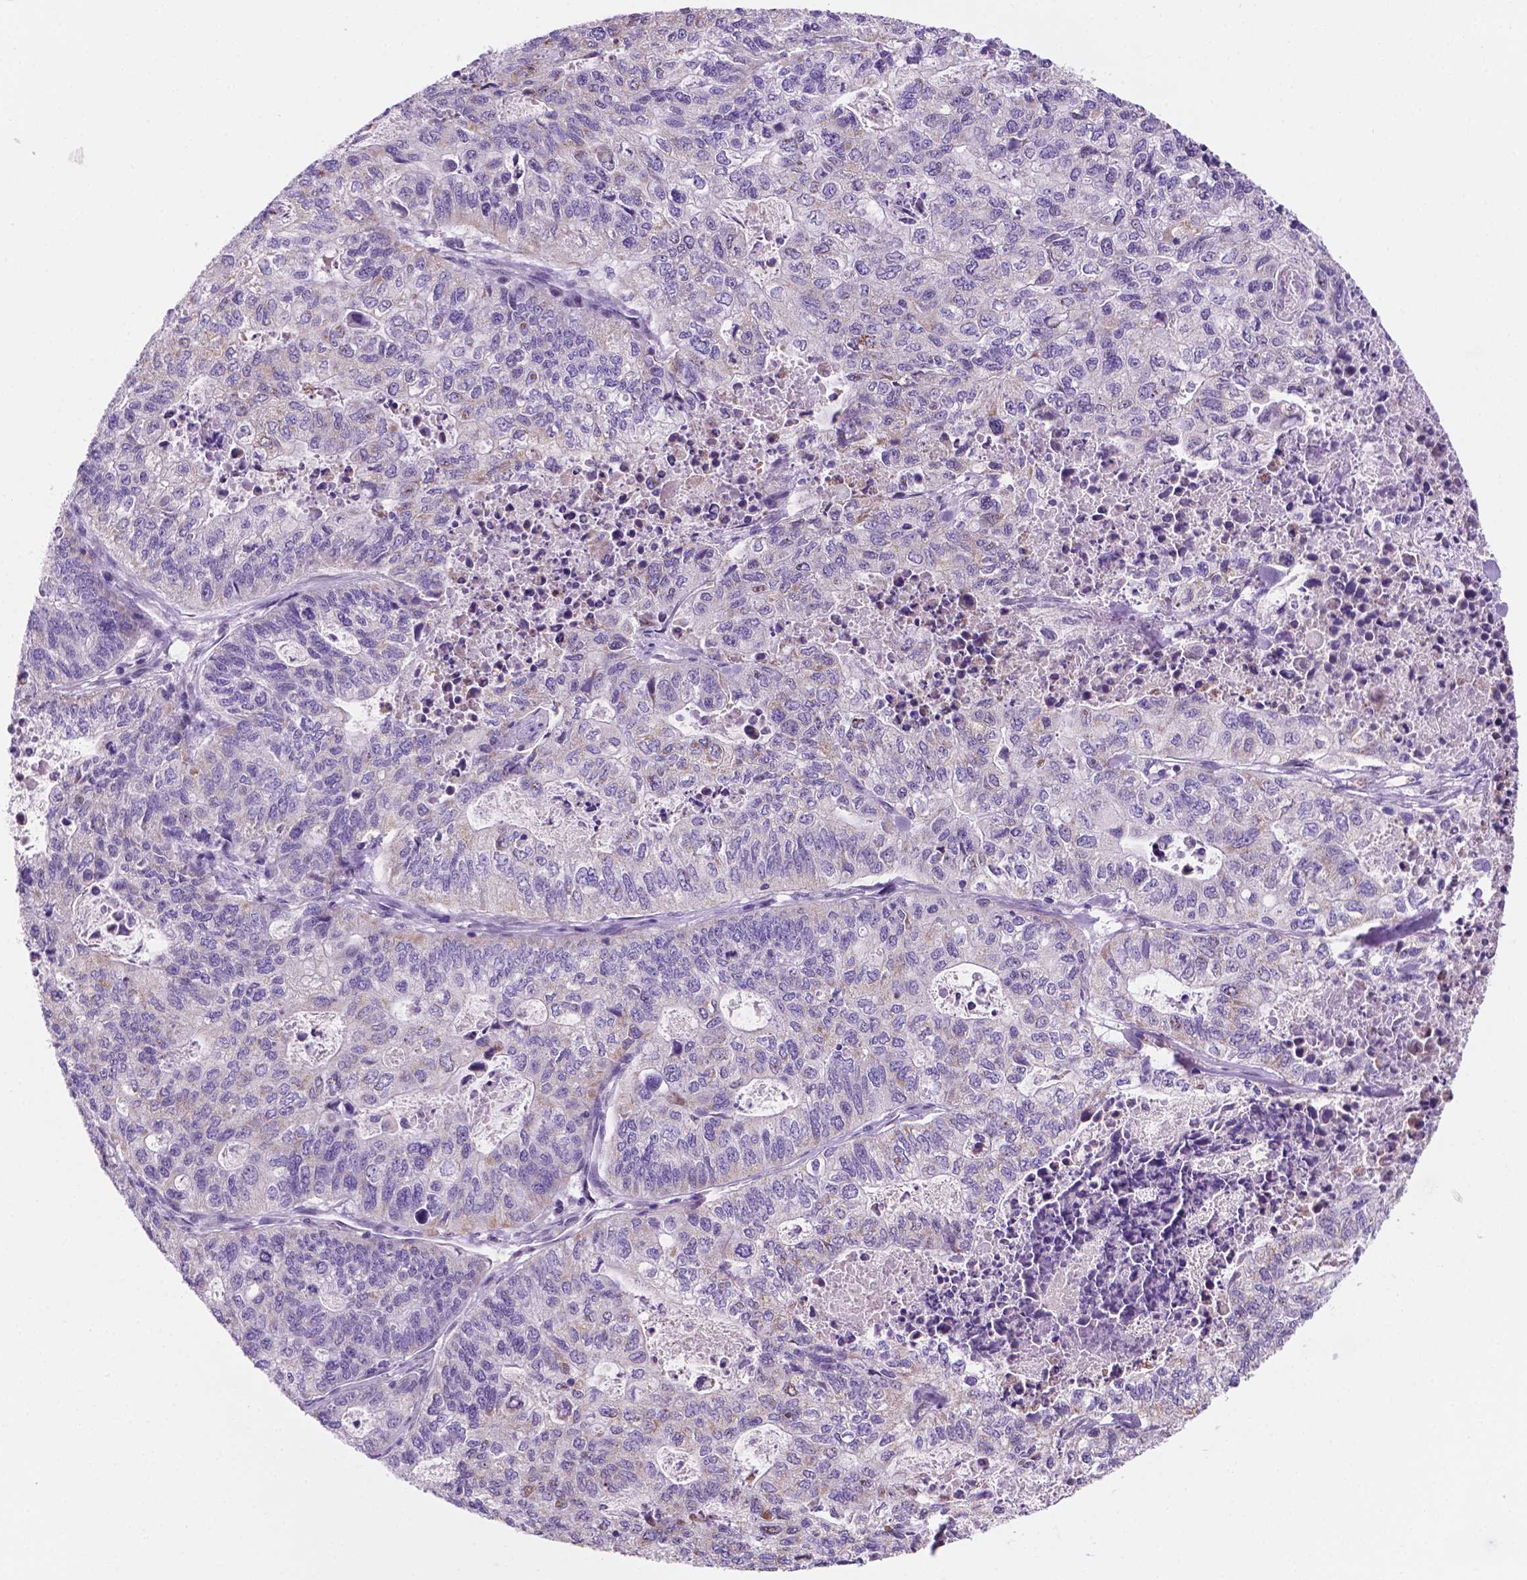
{"staining": {"intensity": "negative", "quantity": "none", "location": "none"}, "tissue": "stomach cancer", "cell_type": "Tumor cells", "image_type": "cancer", "snomed": [{"axis": "morphology", "description": "Adenocarcinoma, NOS"}, {"axis": "topography", "description": "Stomach, upper"}], "caption": "High power microscopy photomicrograph of an immunohistochemistry histopathology image of adenocarcinoma (stomach), revealing no significant expression in tumor cells. (Immunohistochemistry (ihc), brightfield microscopy, high magnification).", "gene": "C18orf21", "patient": {"sex": "female", "age": 67}}